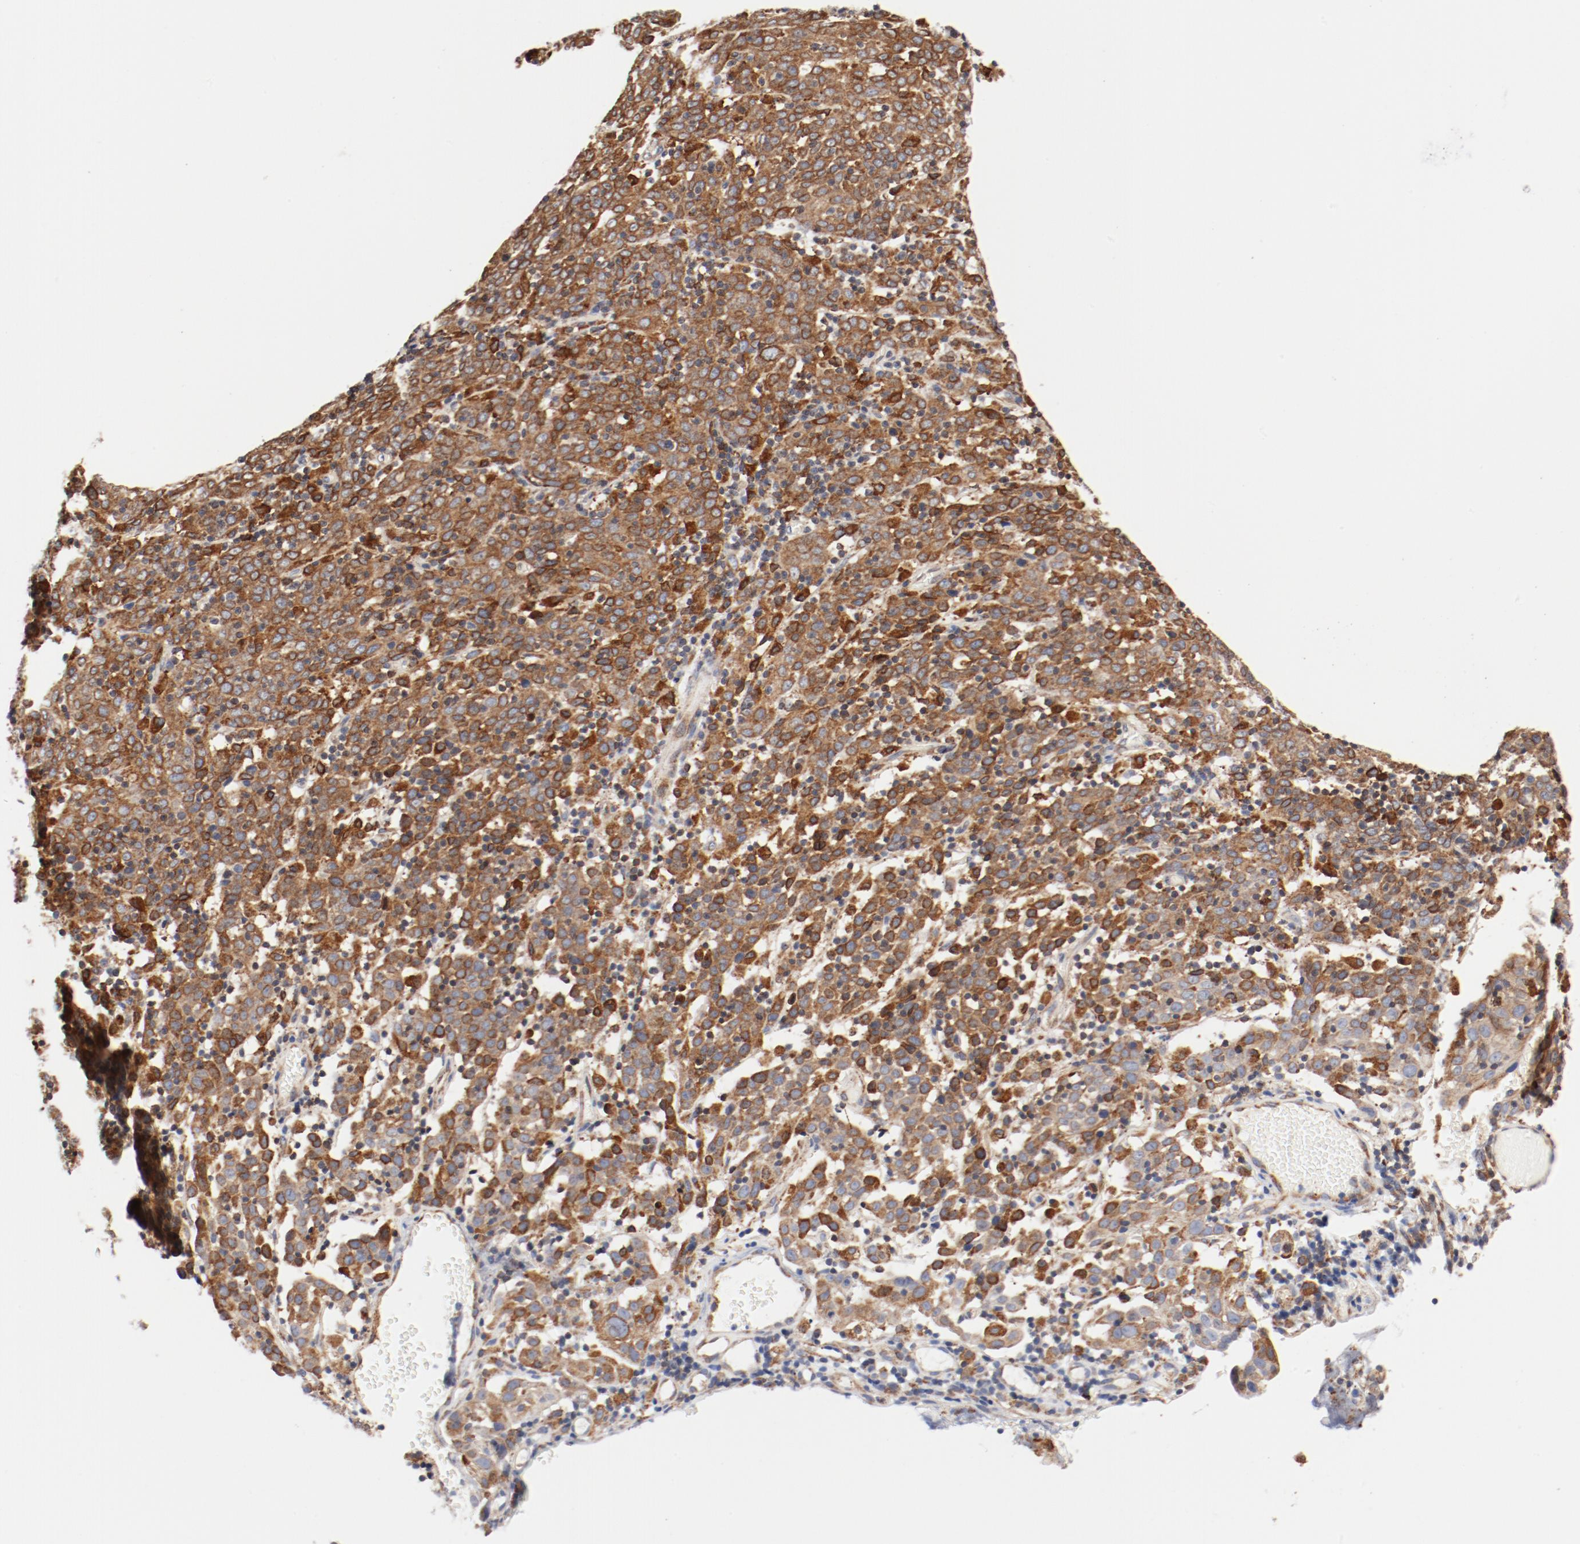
{"staining": {"intensity": "moderate", "quantity": ">75%", "location": "cytoplasmic/membranous"}, "tissue": "cervical cancer", "cell_type": "Tumor cells", "image_type": "cancer", "snomed": [{"axis": "morphology", "description": "Normal tissue, NOS"}, {"axis": "morphology", "description": "Squamous cell carcinoma, NOS"}, {"axis": "topography", "description": "Cervix"}], "caption": "This is a micrograph of immunohistochemistry (IHC) staining of cervical squamous cell carcinoma, which shows moderate staining in the cytoplasmic/membranous of tumor cells.", "gene": "PDPK1", "patient": {"sex": "female", "age": 67}}